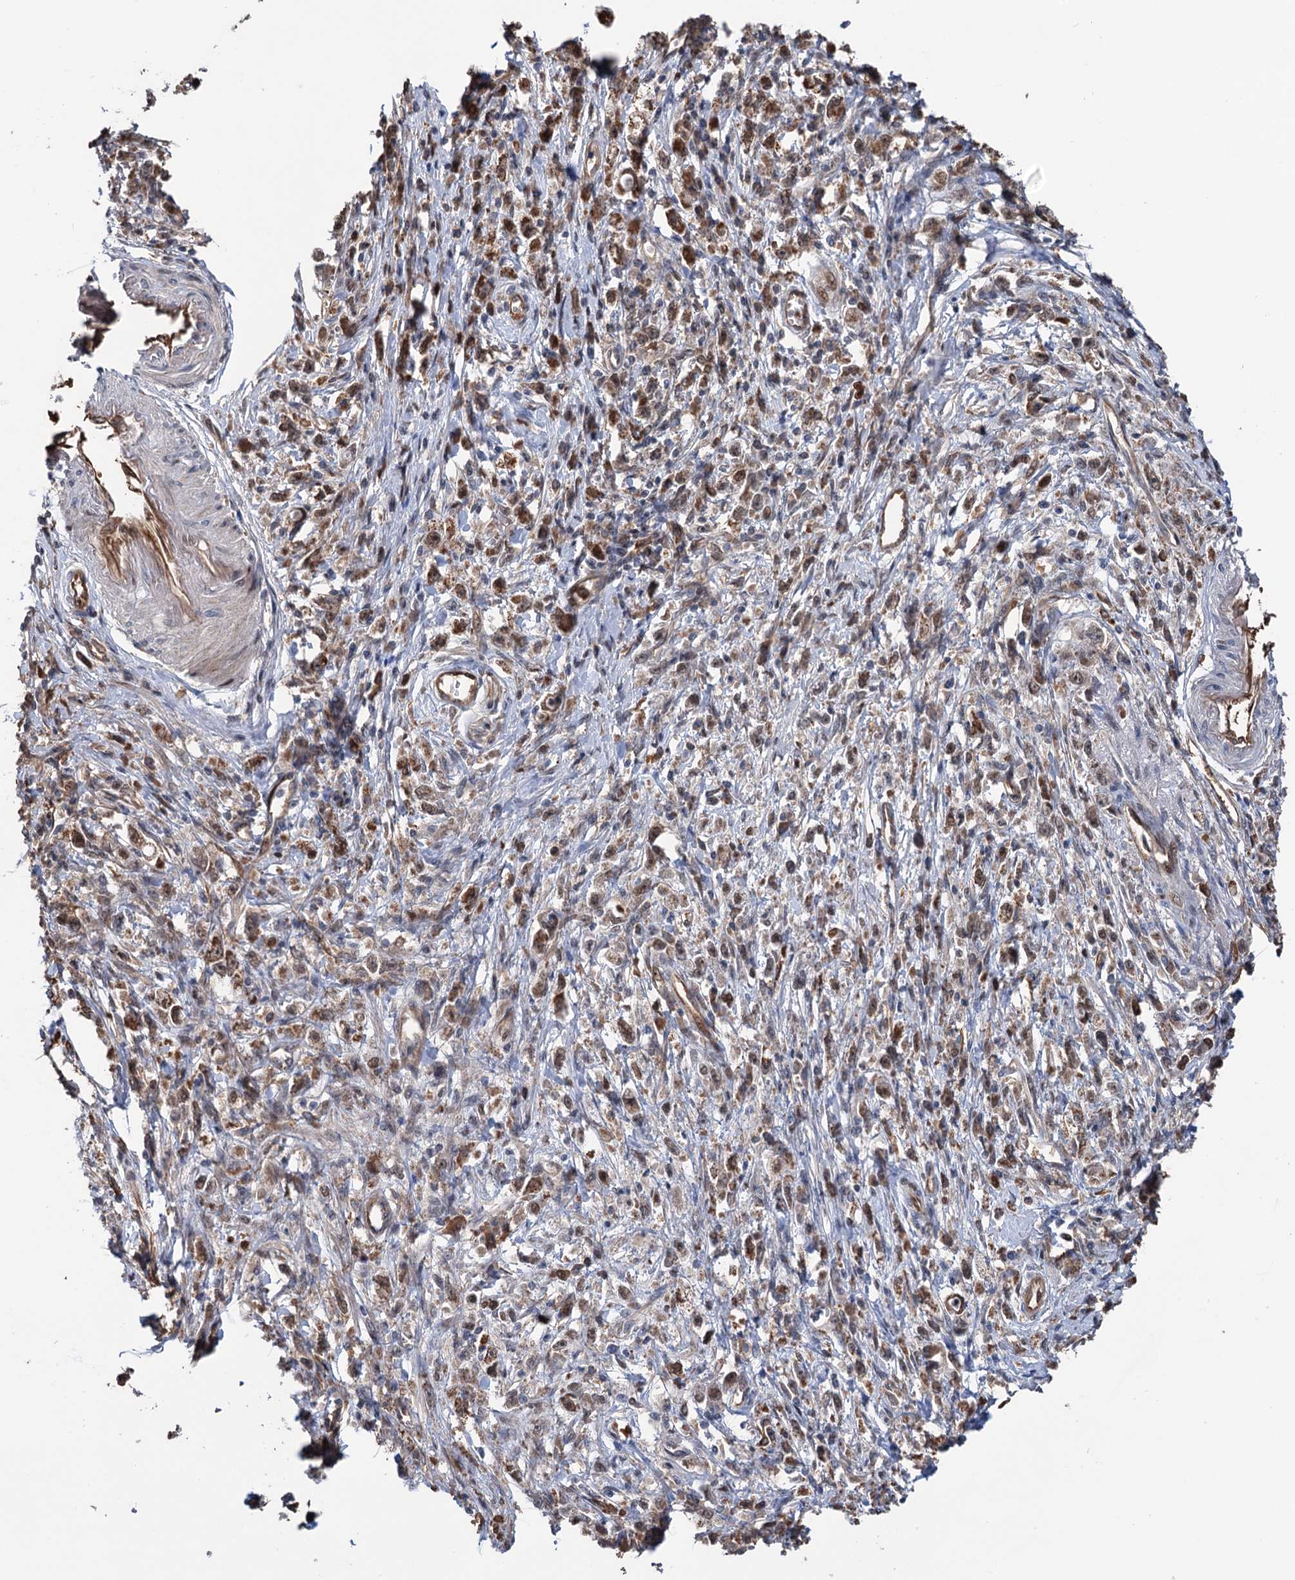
{"staining": {"intensity": "moderate", "quantity": ">75%", "location": "cytoplasmic/membranous"}, "tissue": "stomach cancer", "cell_type": "Tumor cells", "image_type": "cancer", "snomed": [{"axis": "morphology", "description": "Adenocarcinoma, NOS"}, {"axis": "topography", "description": "Stomach"}], "caption": "Immunohistochemical staining of human stomach cancer (adenocarcinoma) reveals medium levels of moderate cytoplasmic/membranous staining in approximately >75% of tumor cells. (DAB (3,3'-diaminobenzidine) IHC with brightfield microscopy, high magnification).", "gene": "NCAPD2", "patient": {"sex": "female", "age": 59}}